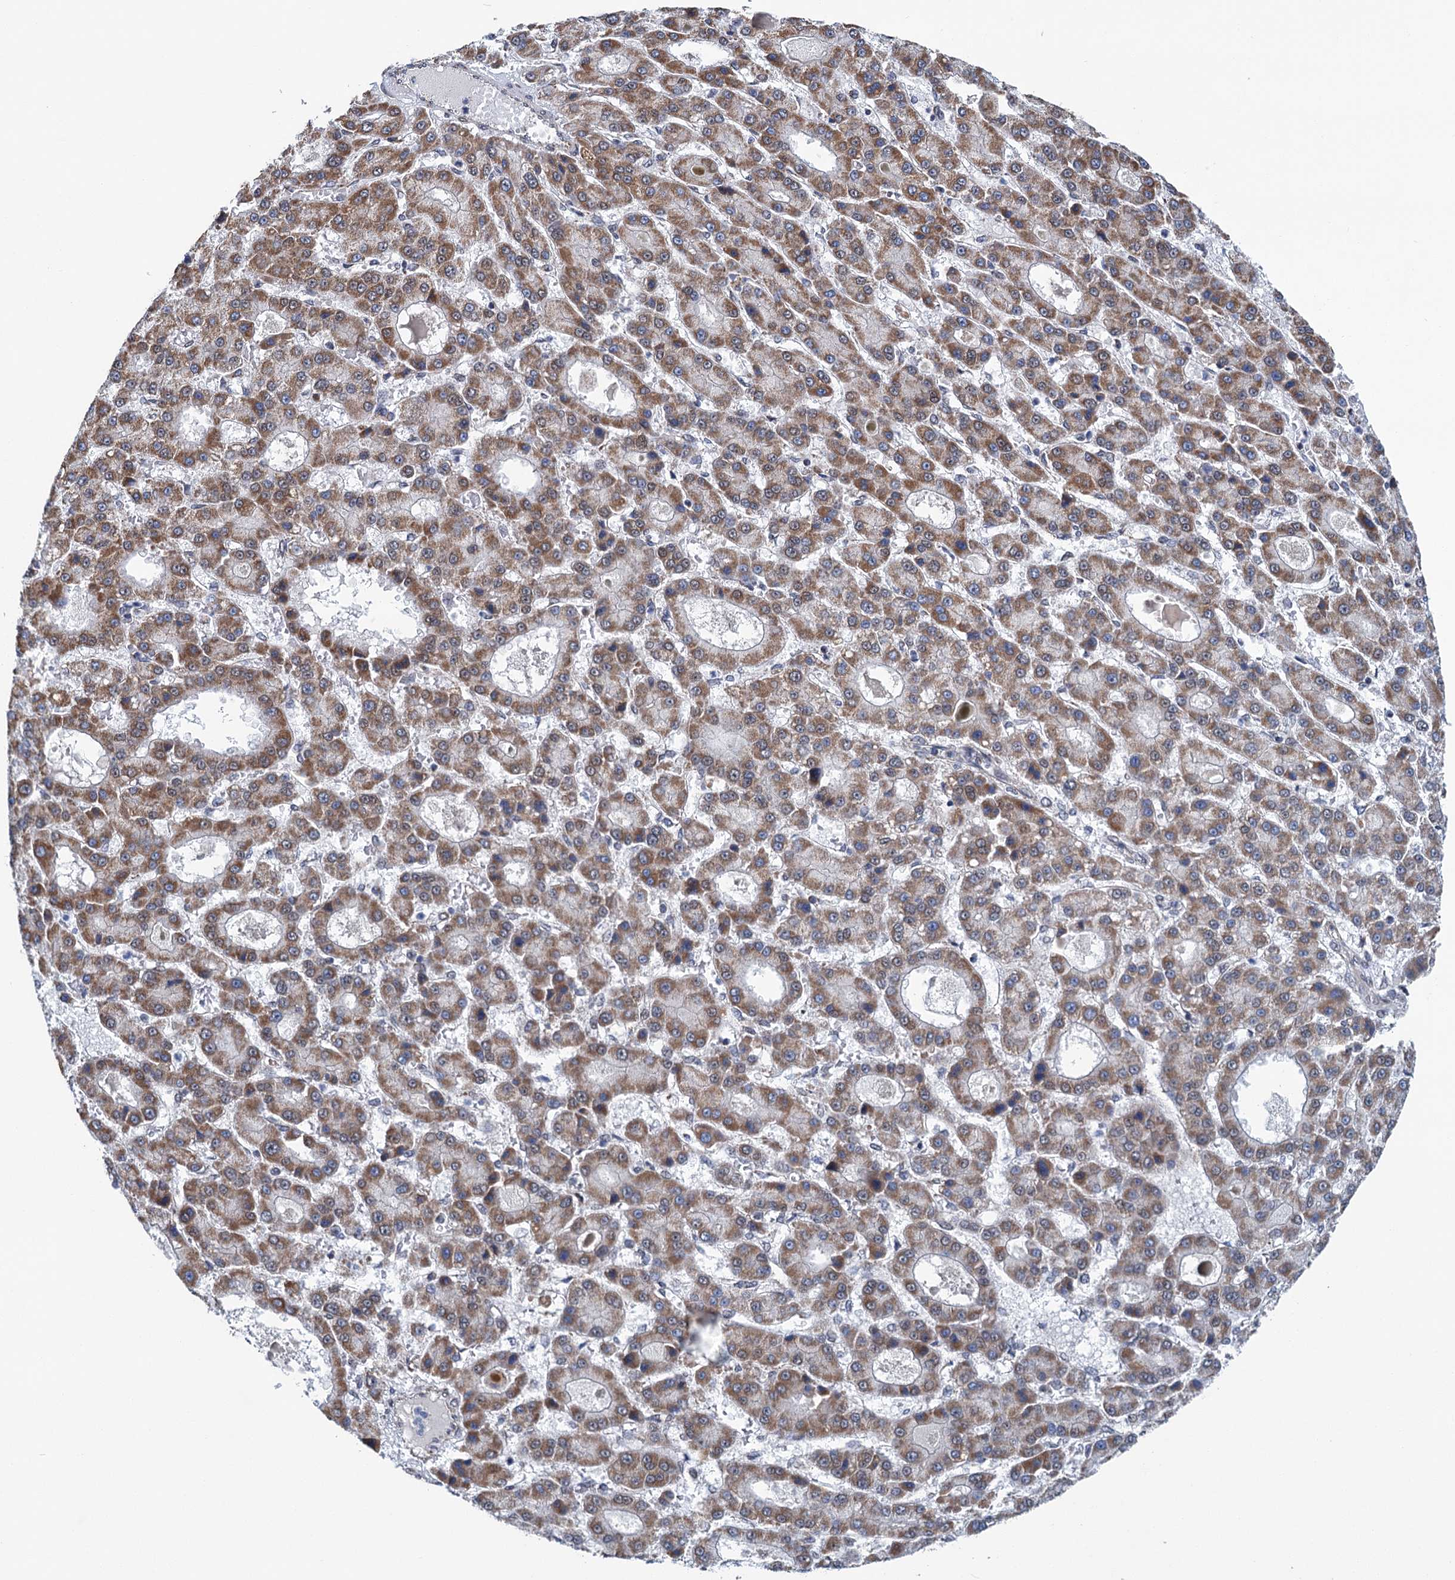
{"staining": {"intensity": "moderate", "quantity": ">75%", "location": "cytoplasmic/membranous,nuclear"}, "tissue": "liver cancer", "cell_type": "Tumor cells", "image_type": "cancer", "snomed": [{"axis": "morphology", "description": "Carcinoma, Hepatocellular, NOS"}, {"axis": "topography", "description": "Liver"}], "caption": "A micrograph of liver hepatocellular carcinoma stained for a protein shows moderate cytoplasmic/membranous and nuclear brown staining in tumor cells.", "gene": "MORN3", "patient": {"sex": "male", "age": 70}}